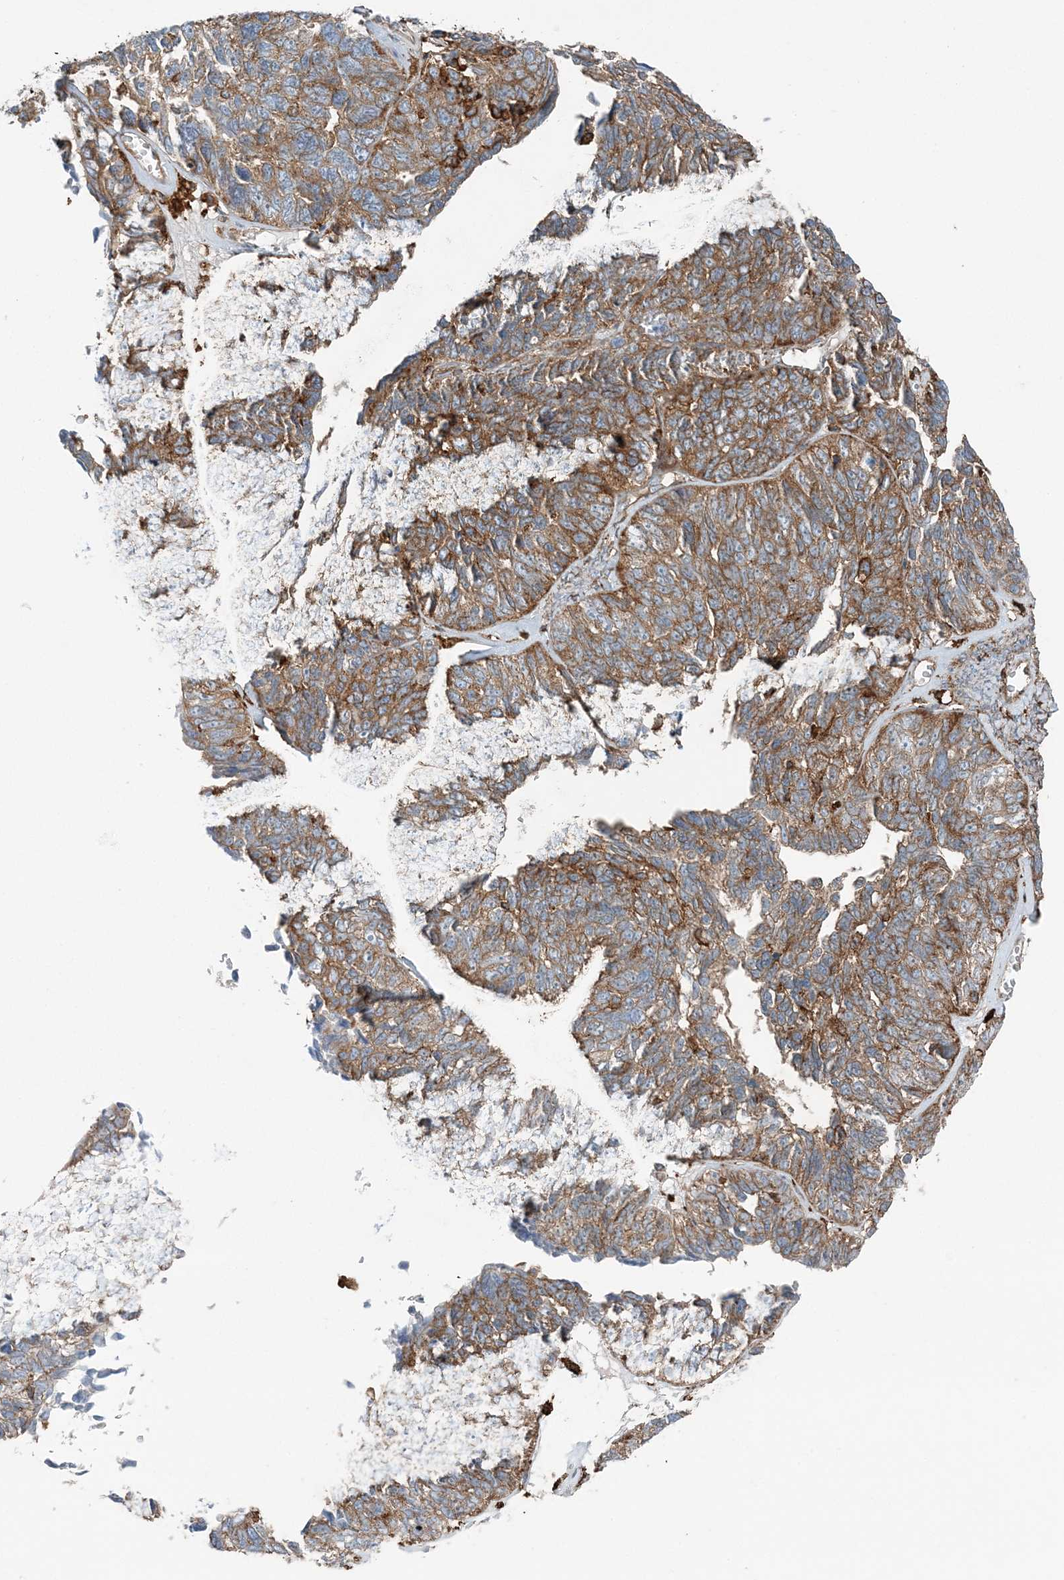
{"staining": {"intensity": "moderate", "quantity": ">75%", "location": "cytoplasmic/membranous"}, "tissue": "ovarian cancer", "cell_type": "Tumor cells", "image_type": "cancer", "snomed": [{"axis": "morphology", "description": "Cystadenocarcinoma, serous, NOS"}, {"axis": "topography", "description": "Ovary"}], "caption": "An IHC histopathology image of tumor tissue is shown. Protein staining in brown highlights moderate cytoplasmic/membranous positivity in ovarian serous cystadenocarcinoma within tumor cells. (DAB (3,3'-diaminobenzidine) IHC, brown staining for protein, blue staining for nuclei).", "gene": "SNX2", "patient": {"sex": "female", "age": 79}}